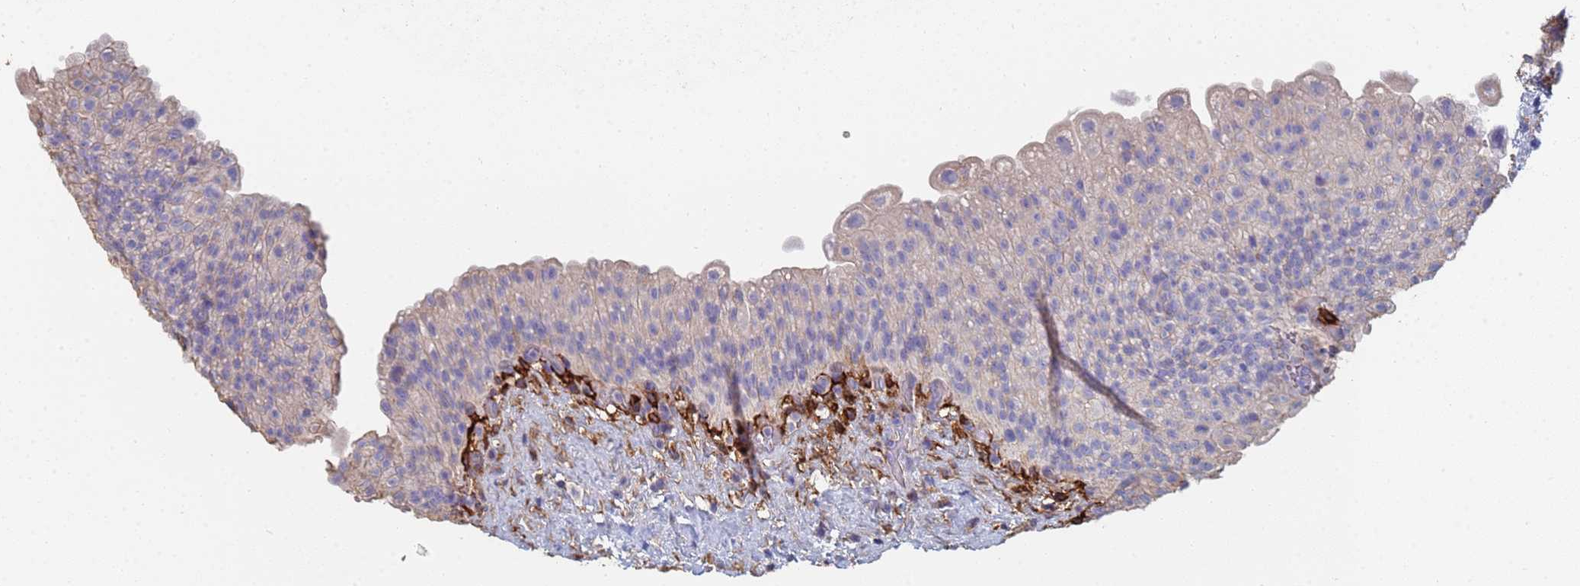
{"staining": {"intensity": "weak", "quantity": "25%-75%", "location": "cytoplasmic/membranous"}, "tissue": "urinary bladder", "cell_type": "Urothelial cells", "image_type": "normal", "snomed": [{"axis": "morphology", "description": "Normal tissue, NOS"}, {"axis": "topography", "description": "Urinary bladder"}], "caption": "Protein analysis of normal urinary bladder demonstrates weak cytoplasmic/membranous positivity in approximately 25%-75% of urothelial cells. Nuclei are stained in blue.", "gene": "ABCA8", "patient": {"sex": "female", "age": 27}}